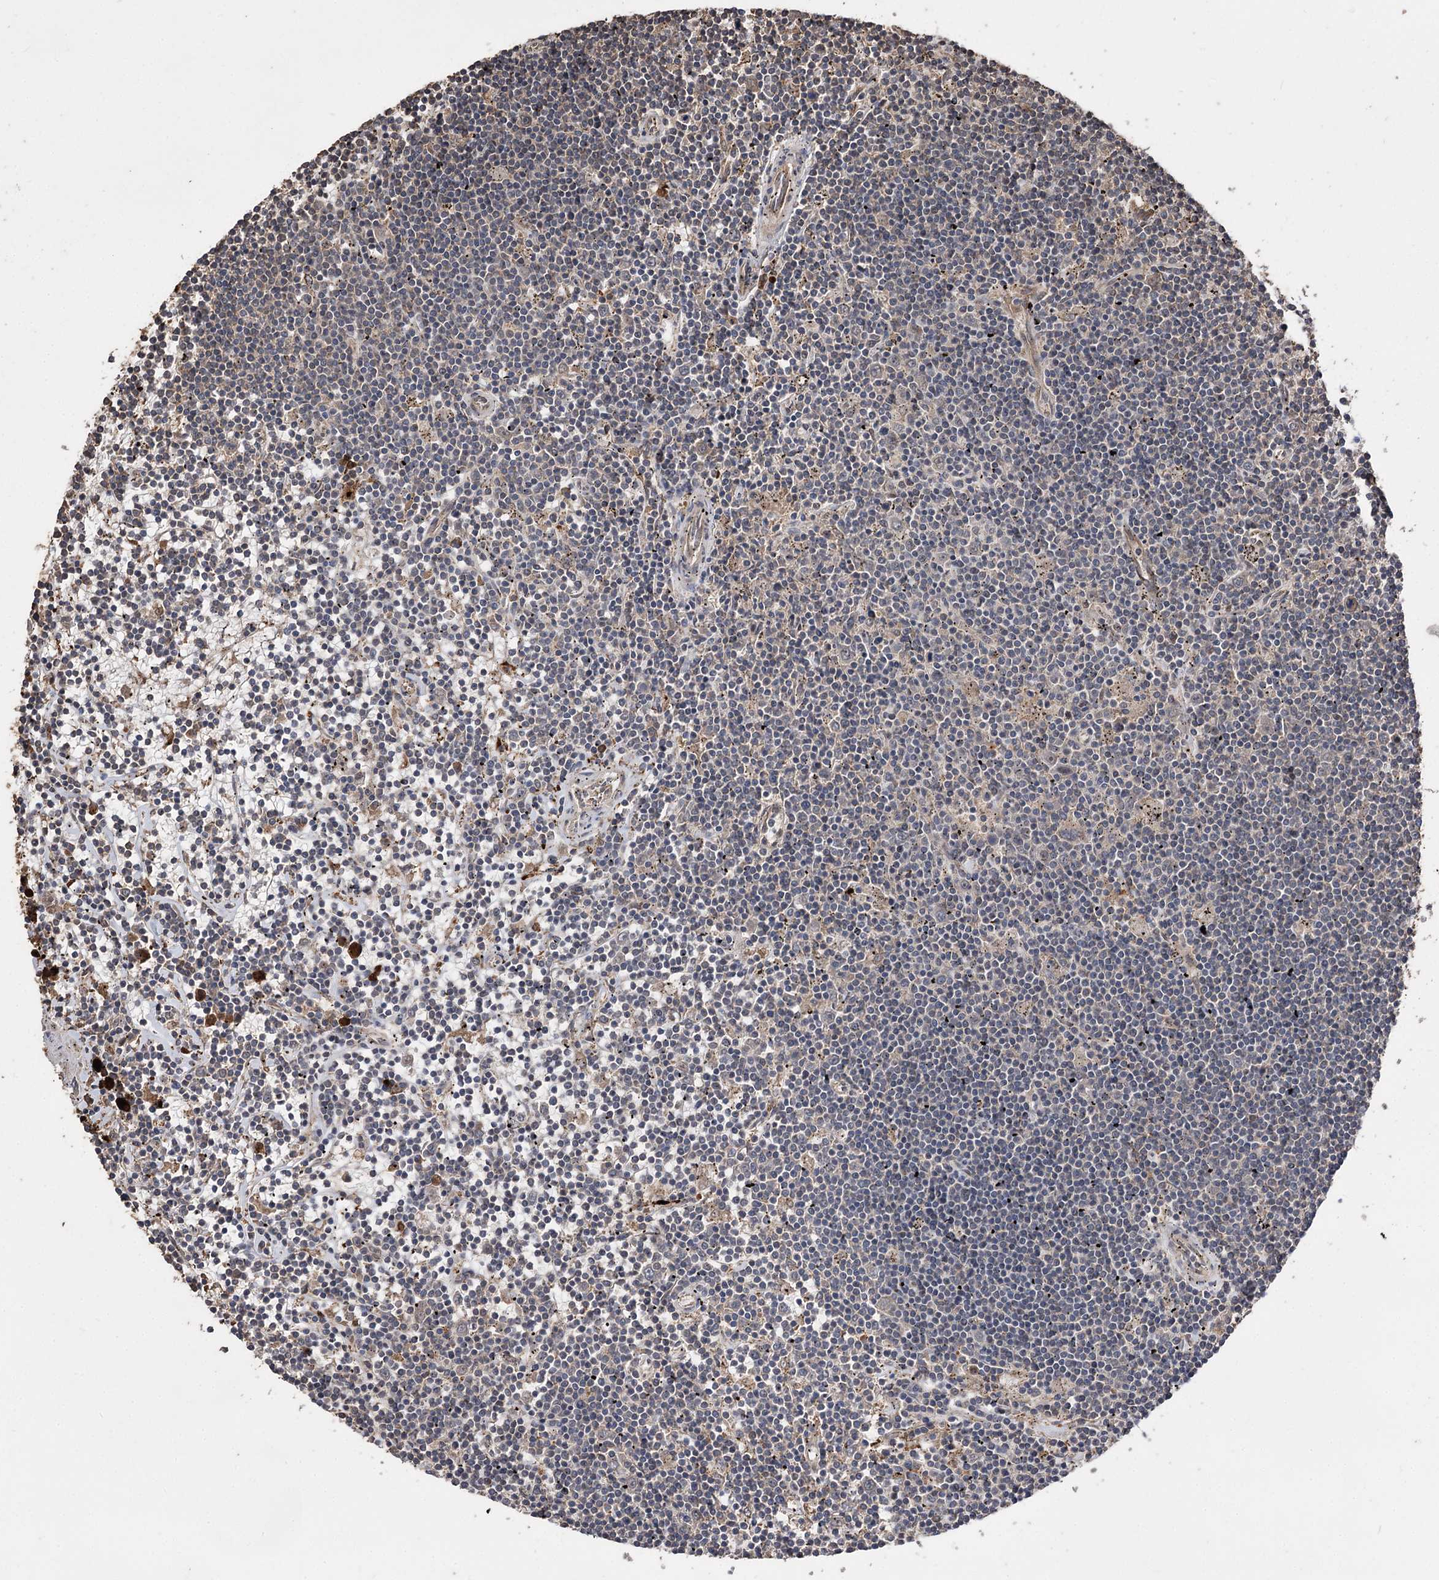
{"staining": {"intensity": "negative", "quantity": "none", "location": "none"}, "tissue": "lymphoma", "cell_type": "Tumor cells", "image_type": "cancer", "snomed": [{"axis": "morphology", "description": "Malignant lymphoma, non-Hodgkin's type, Low grade"}, {"axis": "topography", "description": "Spleen"}], "caption": "This is an IHC micrograph of lymphoma. There is no positivity in tumor cells.", "gene": "RASSF3", "patient": {"sex": "male", "age": 76}}